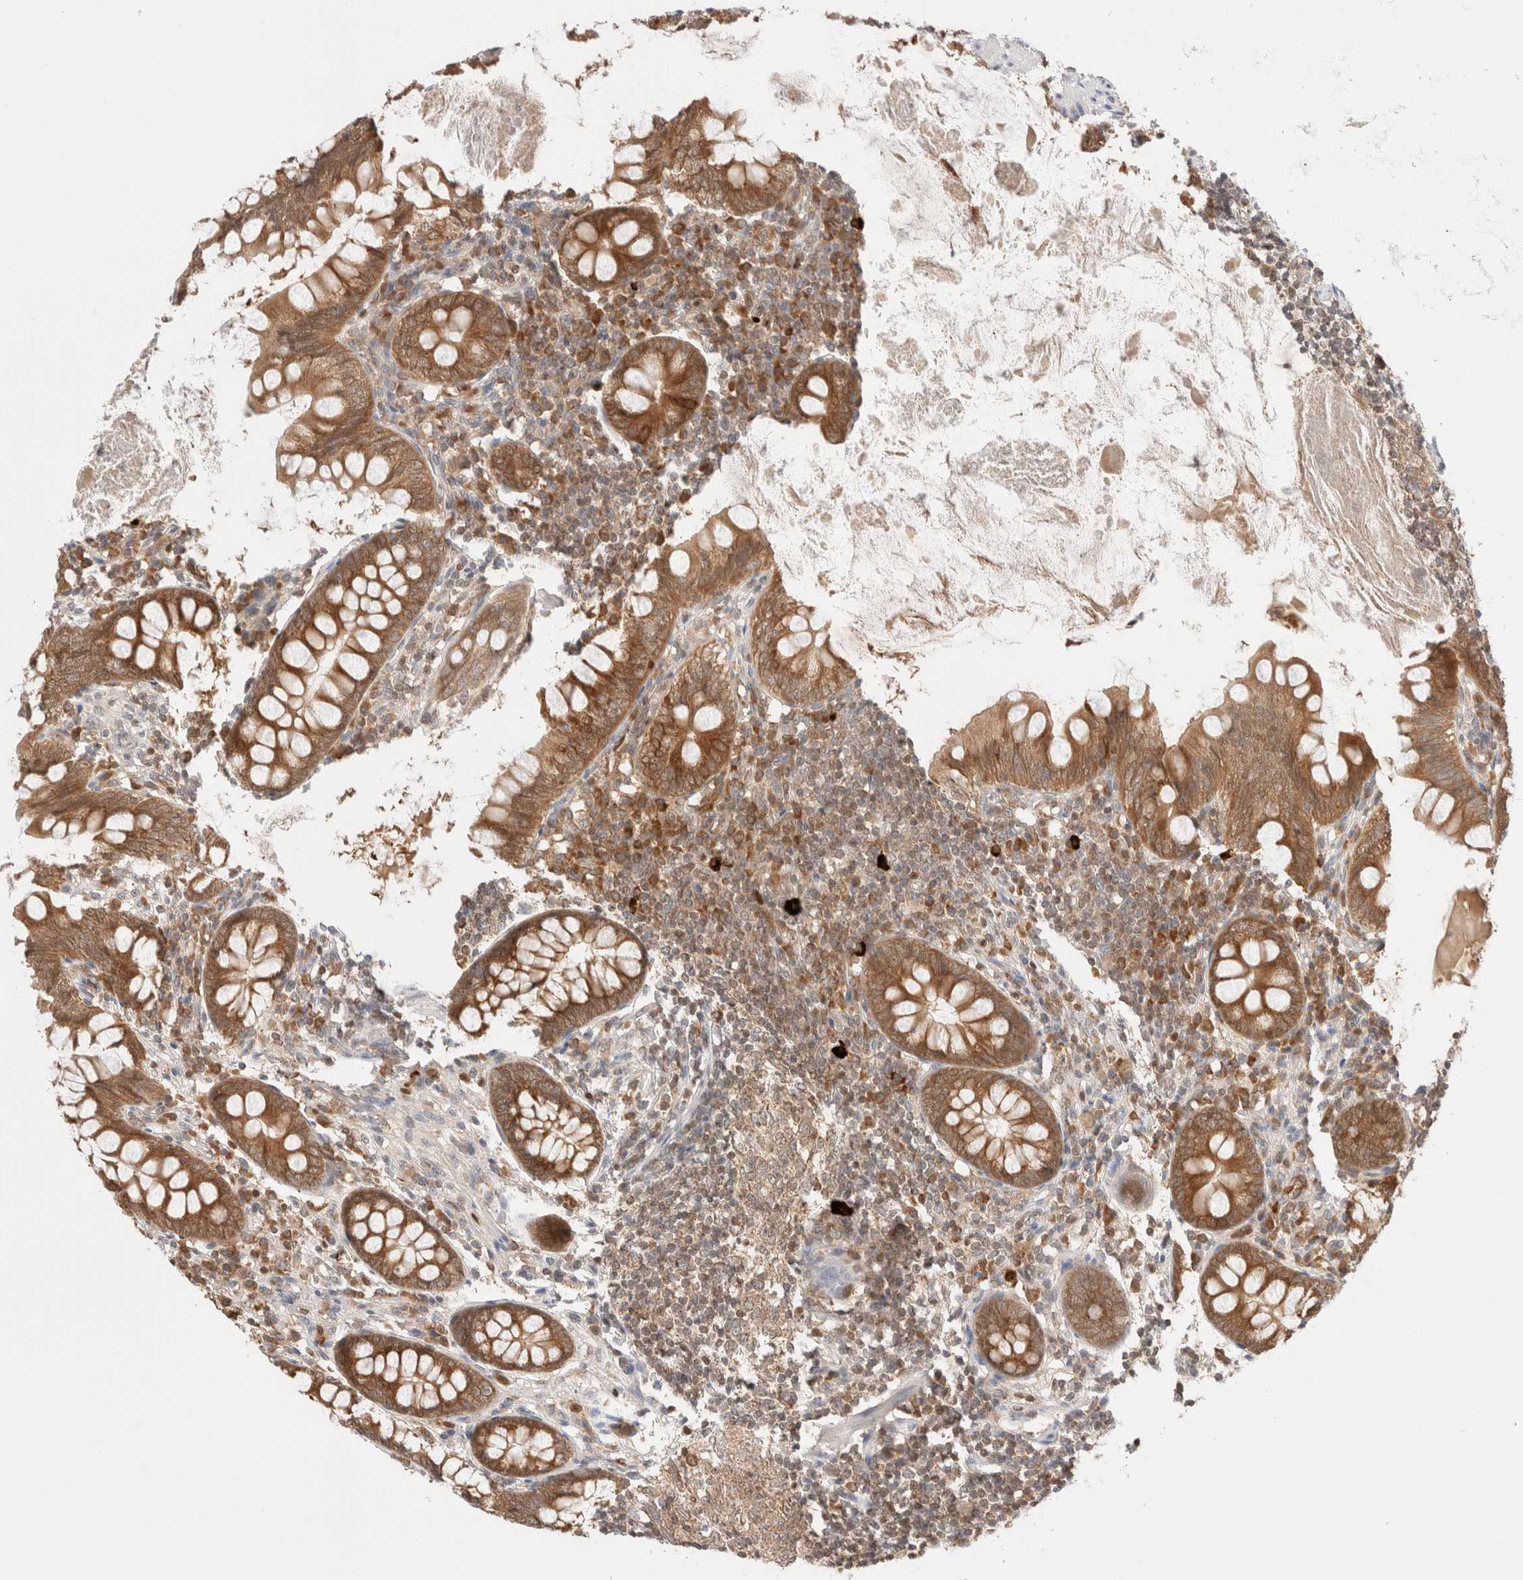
{"staining": {"intensity": "moderate", "quantity": ">75%", "location": "cytoplasmic/membranous"}, "tissue": "appendix", "cell_type": "Glandular cells", "image_type": "normal", "snomed": [{"axis": "morphology", "description": "Normal tissue, NOS"}, {"axis": "topography", "description": "Appendix"}], "caption": "Appendix stained for a protein shows moderate cytoplasmic/membranous positivity in glandular cells. (Brightfield microscopy of DAB IHC at high magnification).", "gene": "XKR4", "patient": {"sex": "female", "age": 77}}